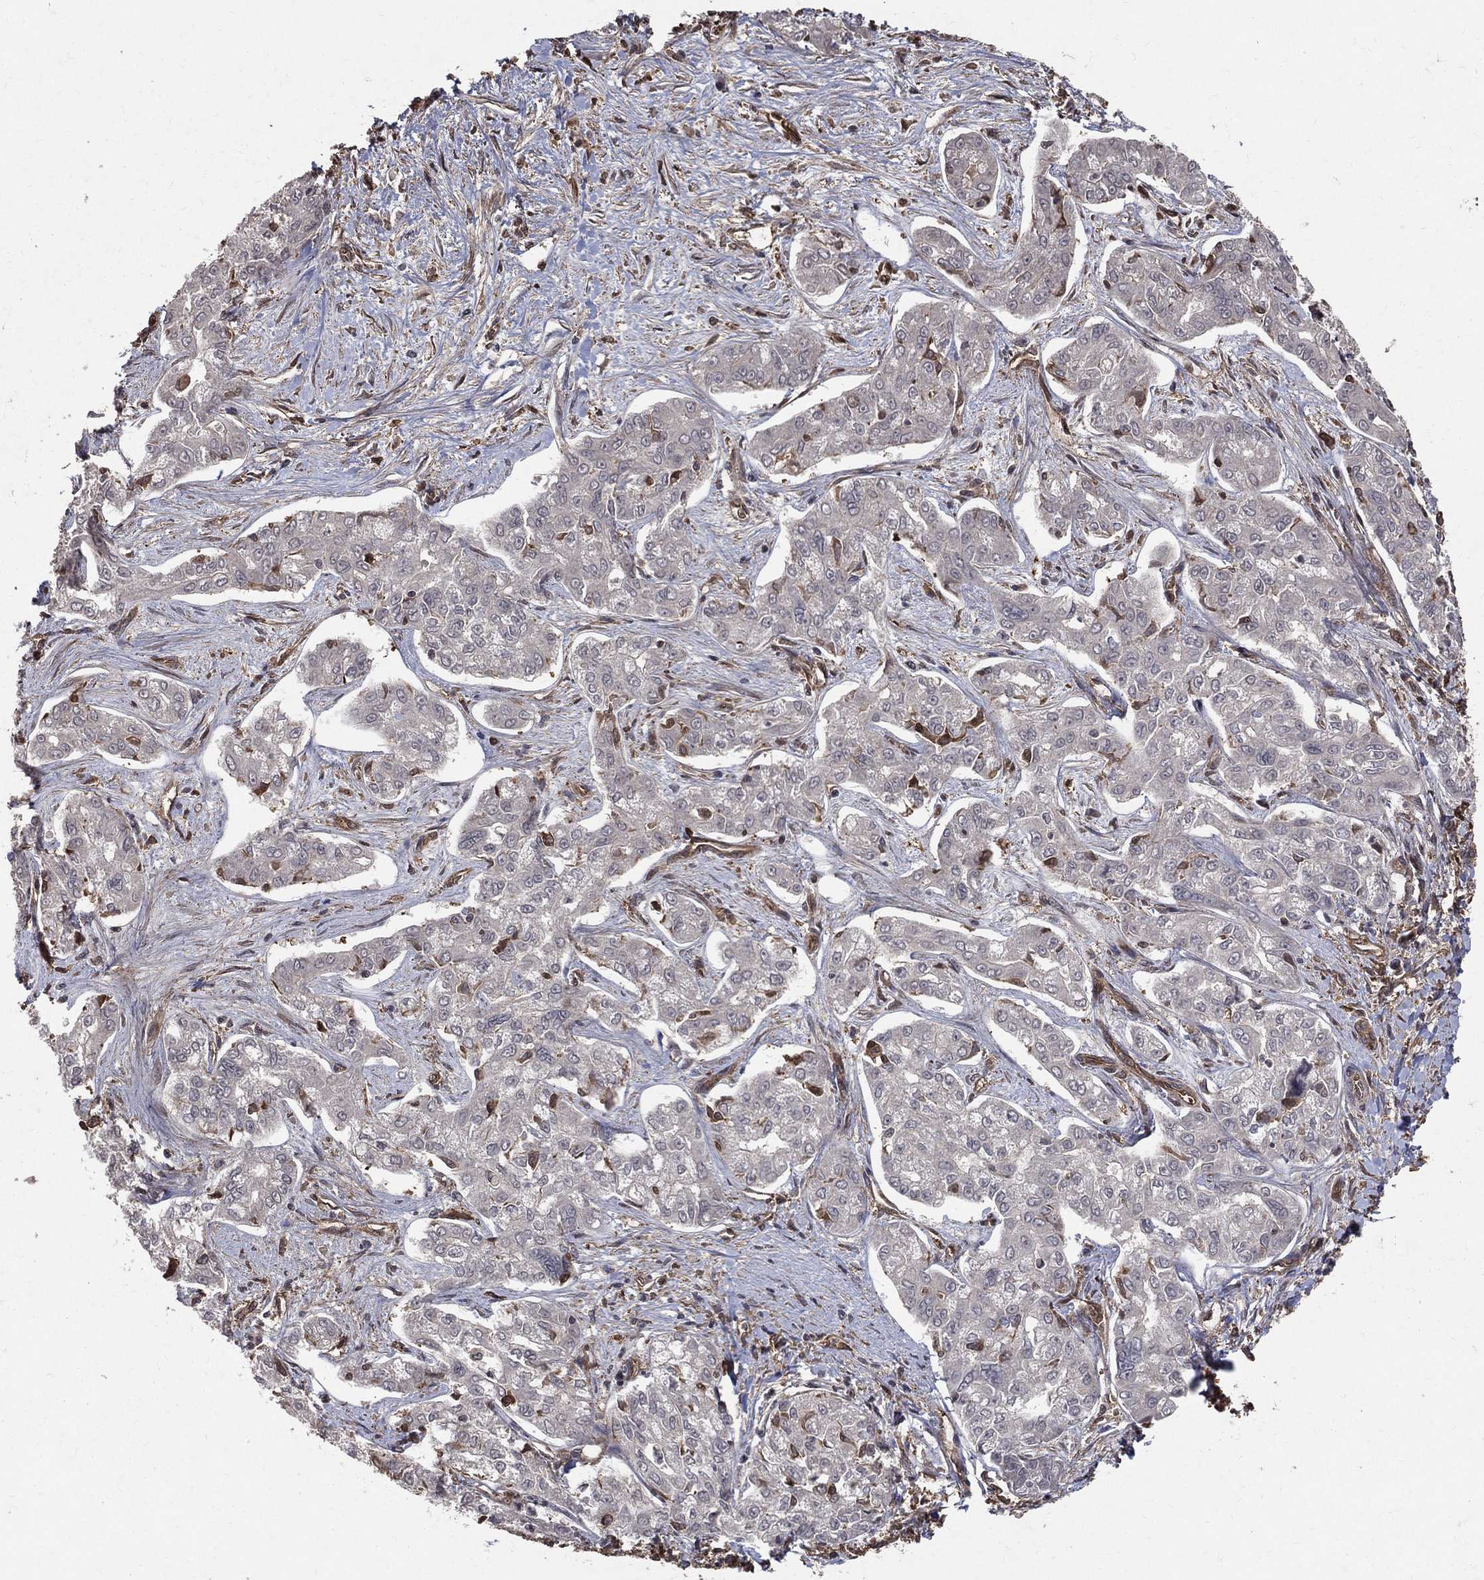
{"staining": {"intensity": "moderate", "quantity": "25%-75%", "location": "cytoplasmic/membranous"}, "tissue": "liver cancer", "cell_type": "Tumor cells", "image_type": "cancer", "snomed": [{"axis": "morphology", "description": "Cholangiocarcinoma"}, {"axis": "topography", "description": "Liver"}], "caption": "Moderate cytoplasmic/membranous protein expression is appreciated in about 25%-75% of tumor cells in cholangiocarcinoma (liver).", "gene": "DPYSL2", "patient": {"sex": "female", "age": 47}}